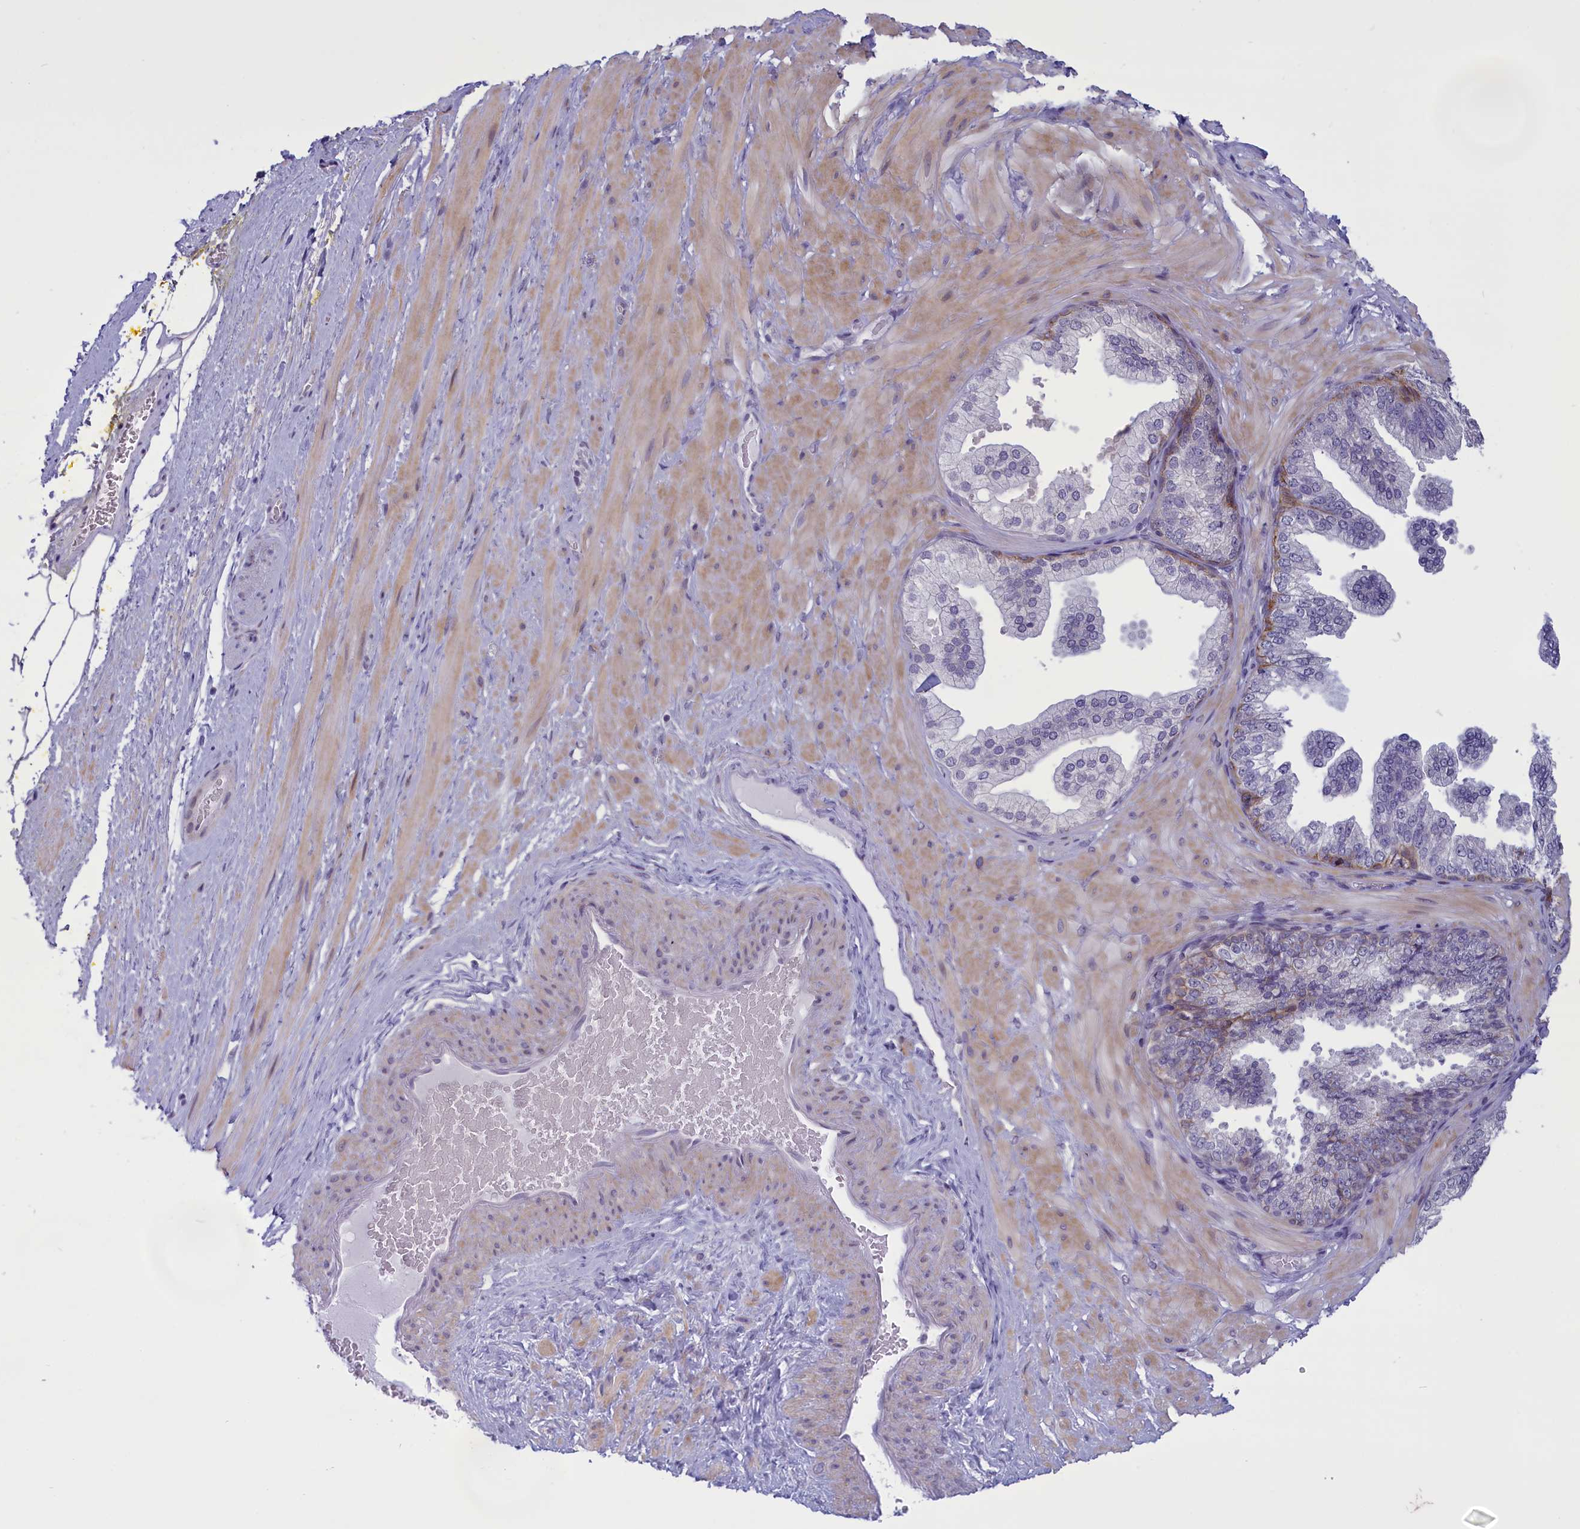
{"staining": {"intensity": "negative", "quantity": "none", "location": "none"}, "tissue": "adipose tissue", "cell_type": "Adipocytes", "image_type": "normal", "snomed": [{"axis": "morphology", "description": "Normal tissue, NOS"}, {"axis": "morphology", "description": "Adenocarcinoma, Low grade"}, {"axis": "topography", "description": "Prostate"}, {"axis": "topography", "description": "Peripheral nerve tissue"}], "caption": "DAB (3,3'-diaminobenzidine) immunohistochemical staining of unremarkable human adipose tissue reveals no significant expression in adipocytes. (Immunohistochemistry, brightfield microscopy, high magnification).", "gene": "ELOA2", "patient": {"sex": "male", "age": 63}}